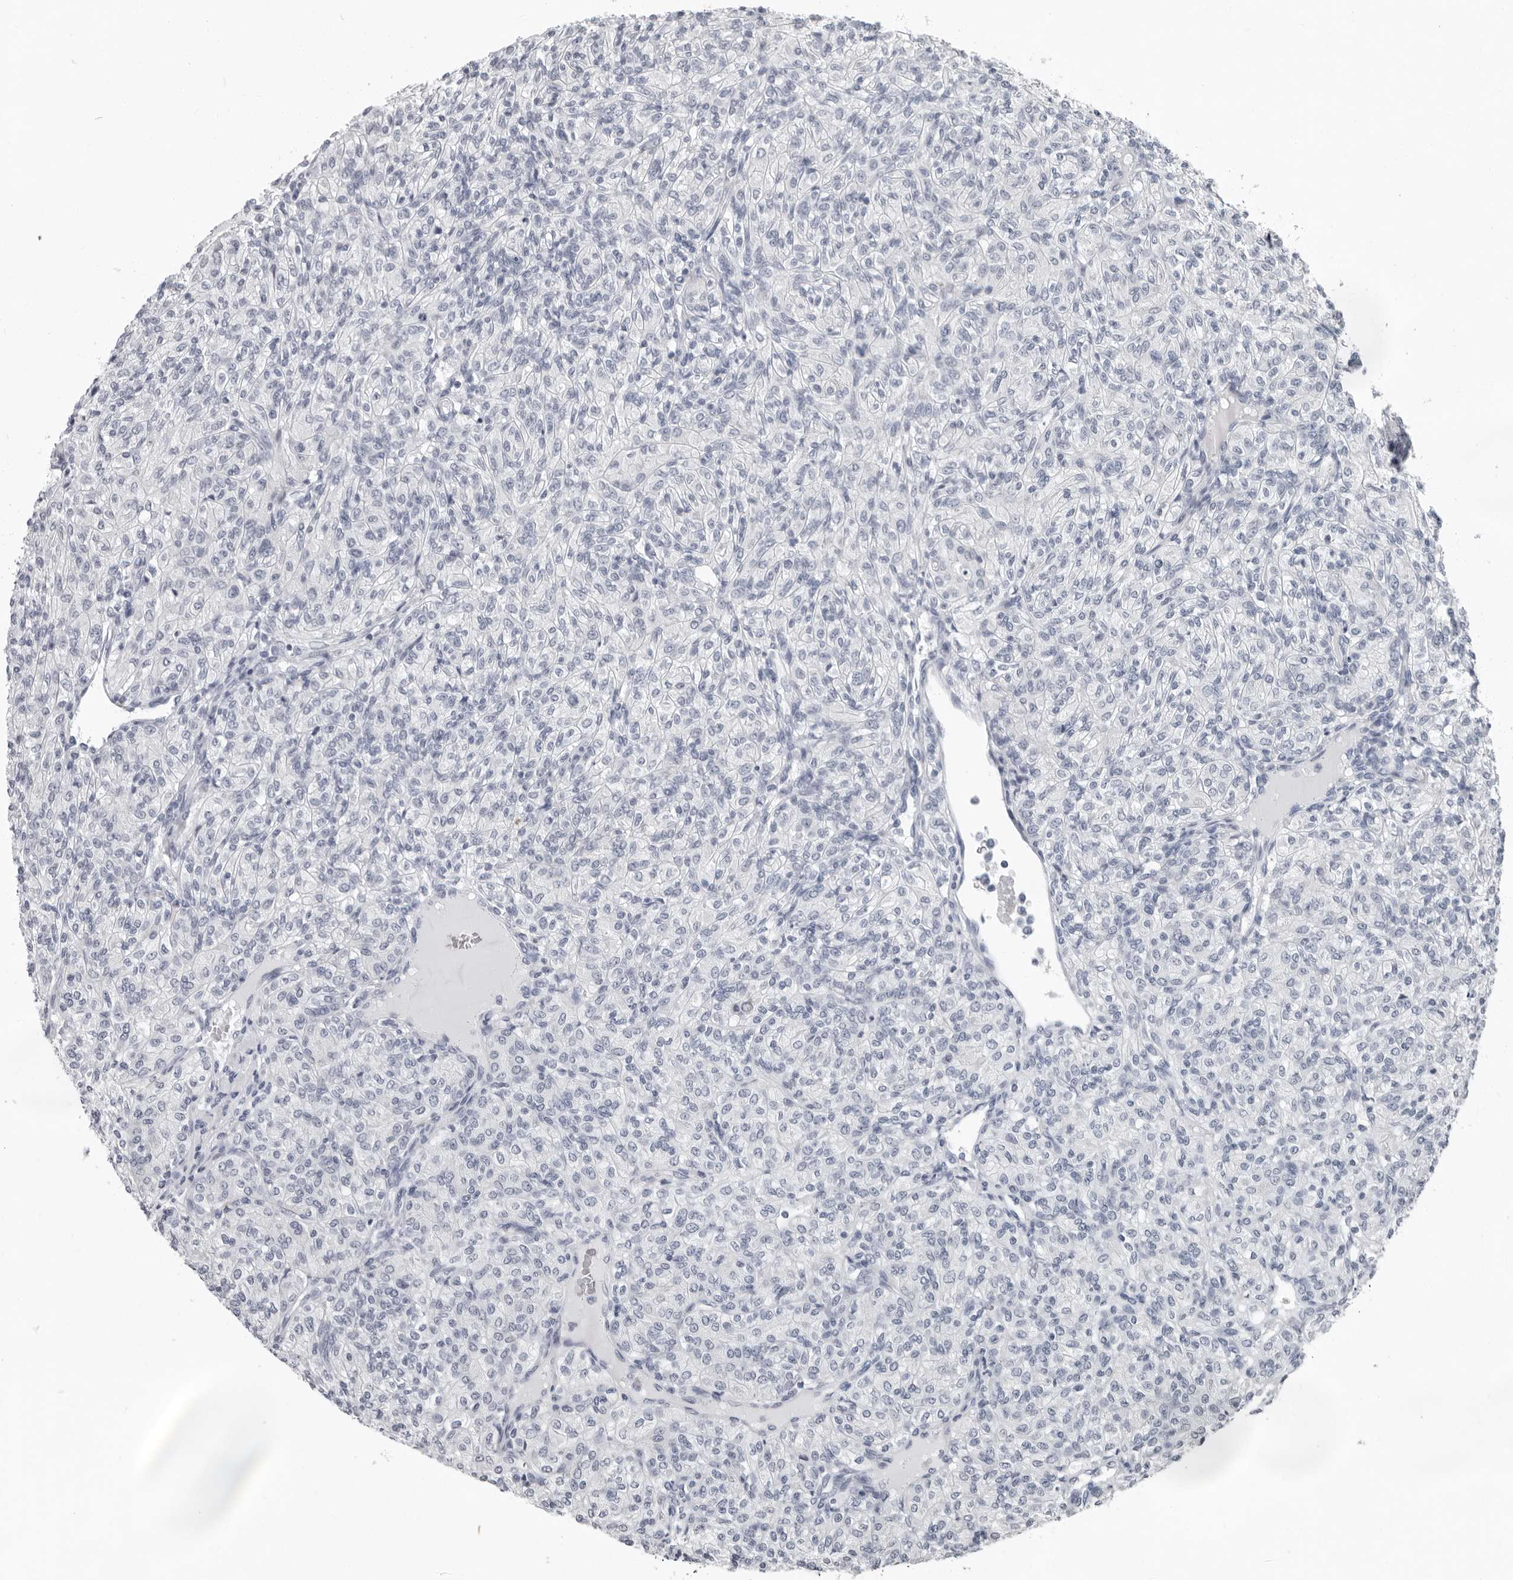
{"staining": {"intensity": "negative", "quantity": "none", "location": "none"}, "tissue": "renal cancer", "cell_type": "Tumor cells", "image_type": "cancer", "snomed": [{"axis": "morphology", "description": "Adenocarcinoma, NOS"}, {"axis": "topography", "description": "Kidney"}], "caption": "Immunohistochemistry (IHC) of human renal adenocarcinoma exhibits no expression in tumor cells. (DAB immunohistochemistry, high magnification).", "gene": "CCDC28B", "patient": {"sex": "male", "age": 77}}